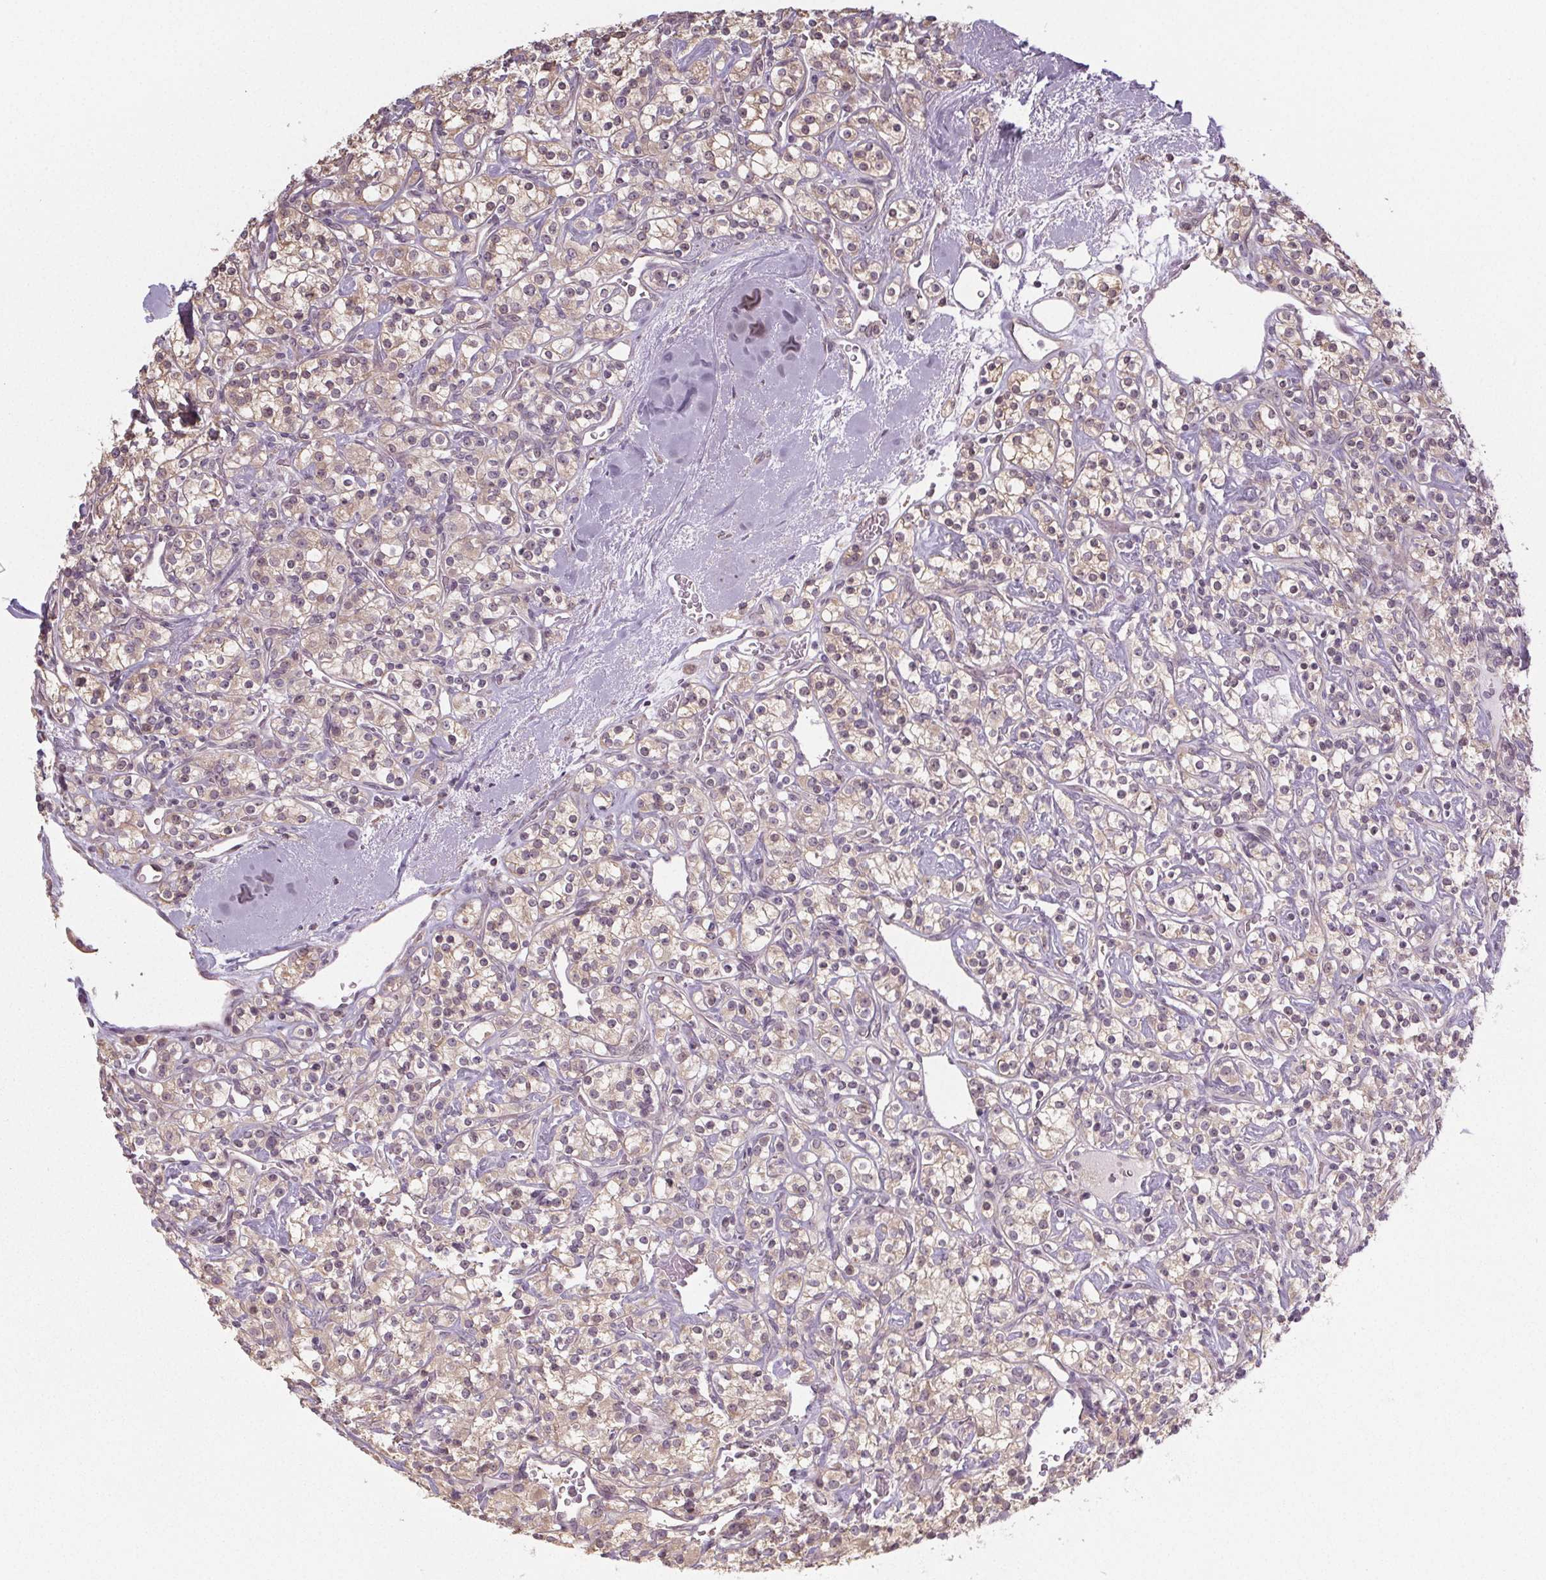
{"staining": {"intensity": "negative", "quantity": "none", "location": "none"}, "tissue": "renal cancer", "cell_type": "Tumor cells", "image_type": "cancer", "snomed": [{"axis": "morphology", "description": "Adenocarcinoma, NOS"}, {"axis": "topography", "description": "Kidney"}], "caption": "DAB immunohistochemical staining of human adenocarcinoma (renal) reveals no significant expression in tumor cells.", "gene": "SLC26A2", "patient": {"sex": "male", "age": 77}}